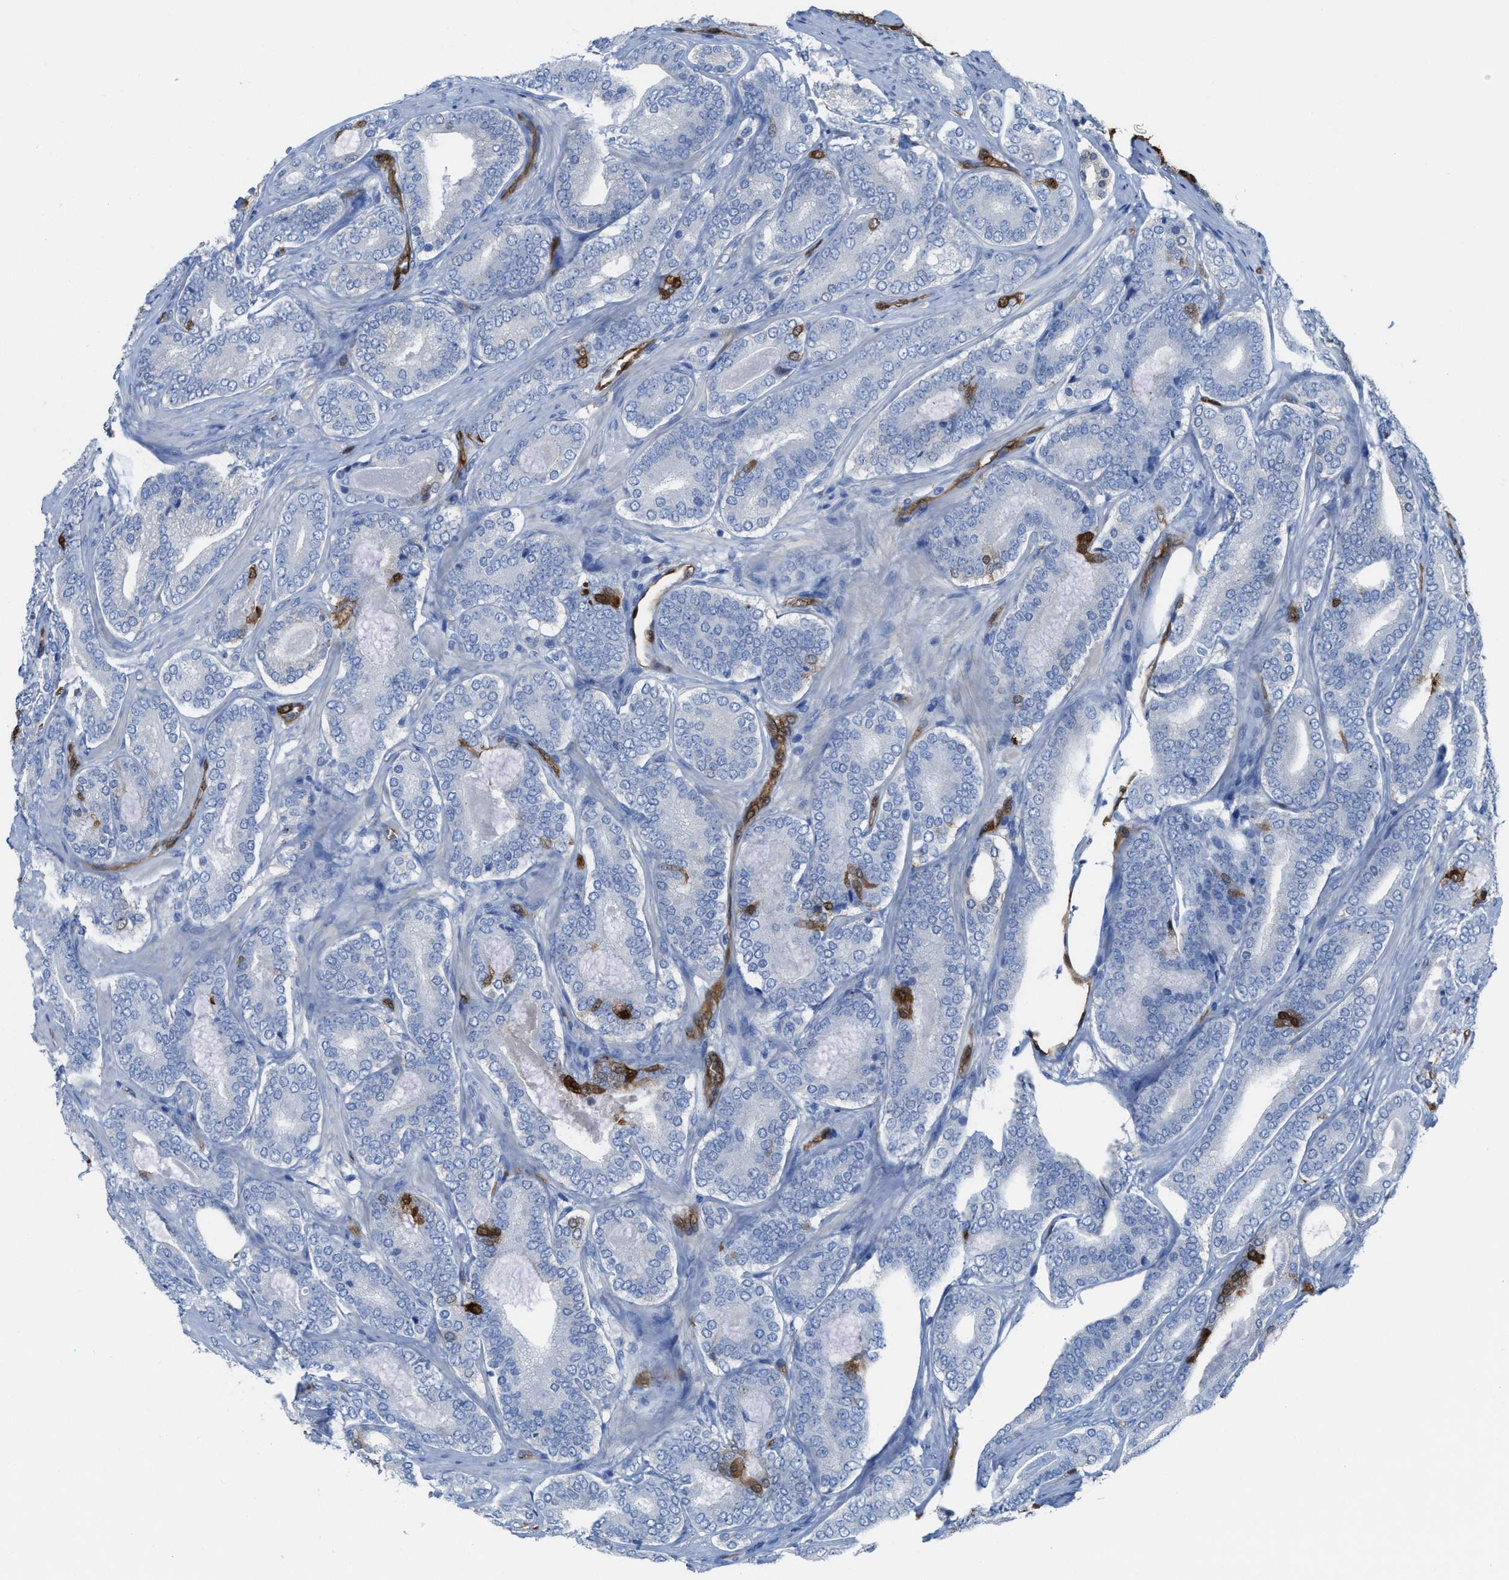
{"staining": {"intensity": "negative", "quantity": "none", "location": "none"}, "tissue": "prostate cancer", "cell_type": "Tumor cells", "image_type": "cancer", "snomed": [{"axis": "morphology", "description": "Adenocarcinoma, High grade"}, {"axis": "topography", "description": "Prostate"}], "caption": "Prostate cancer (high-grade adenocarcinoma) was stained to show a protein in brown. There is no significant positivity in tumor cells.", "gene": "ASS1", "patient": {"sex": "male", "age": 60}}